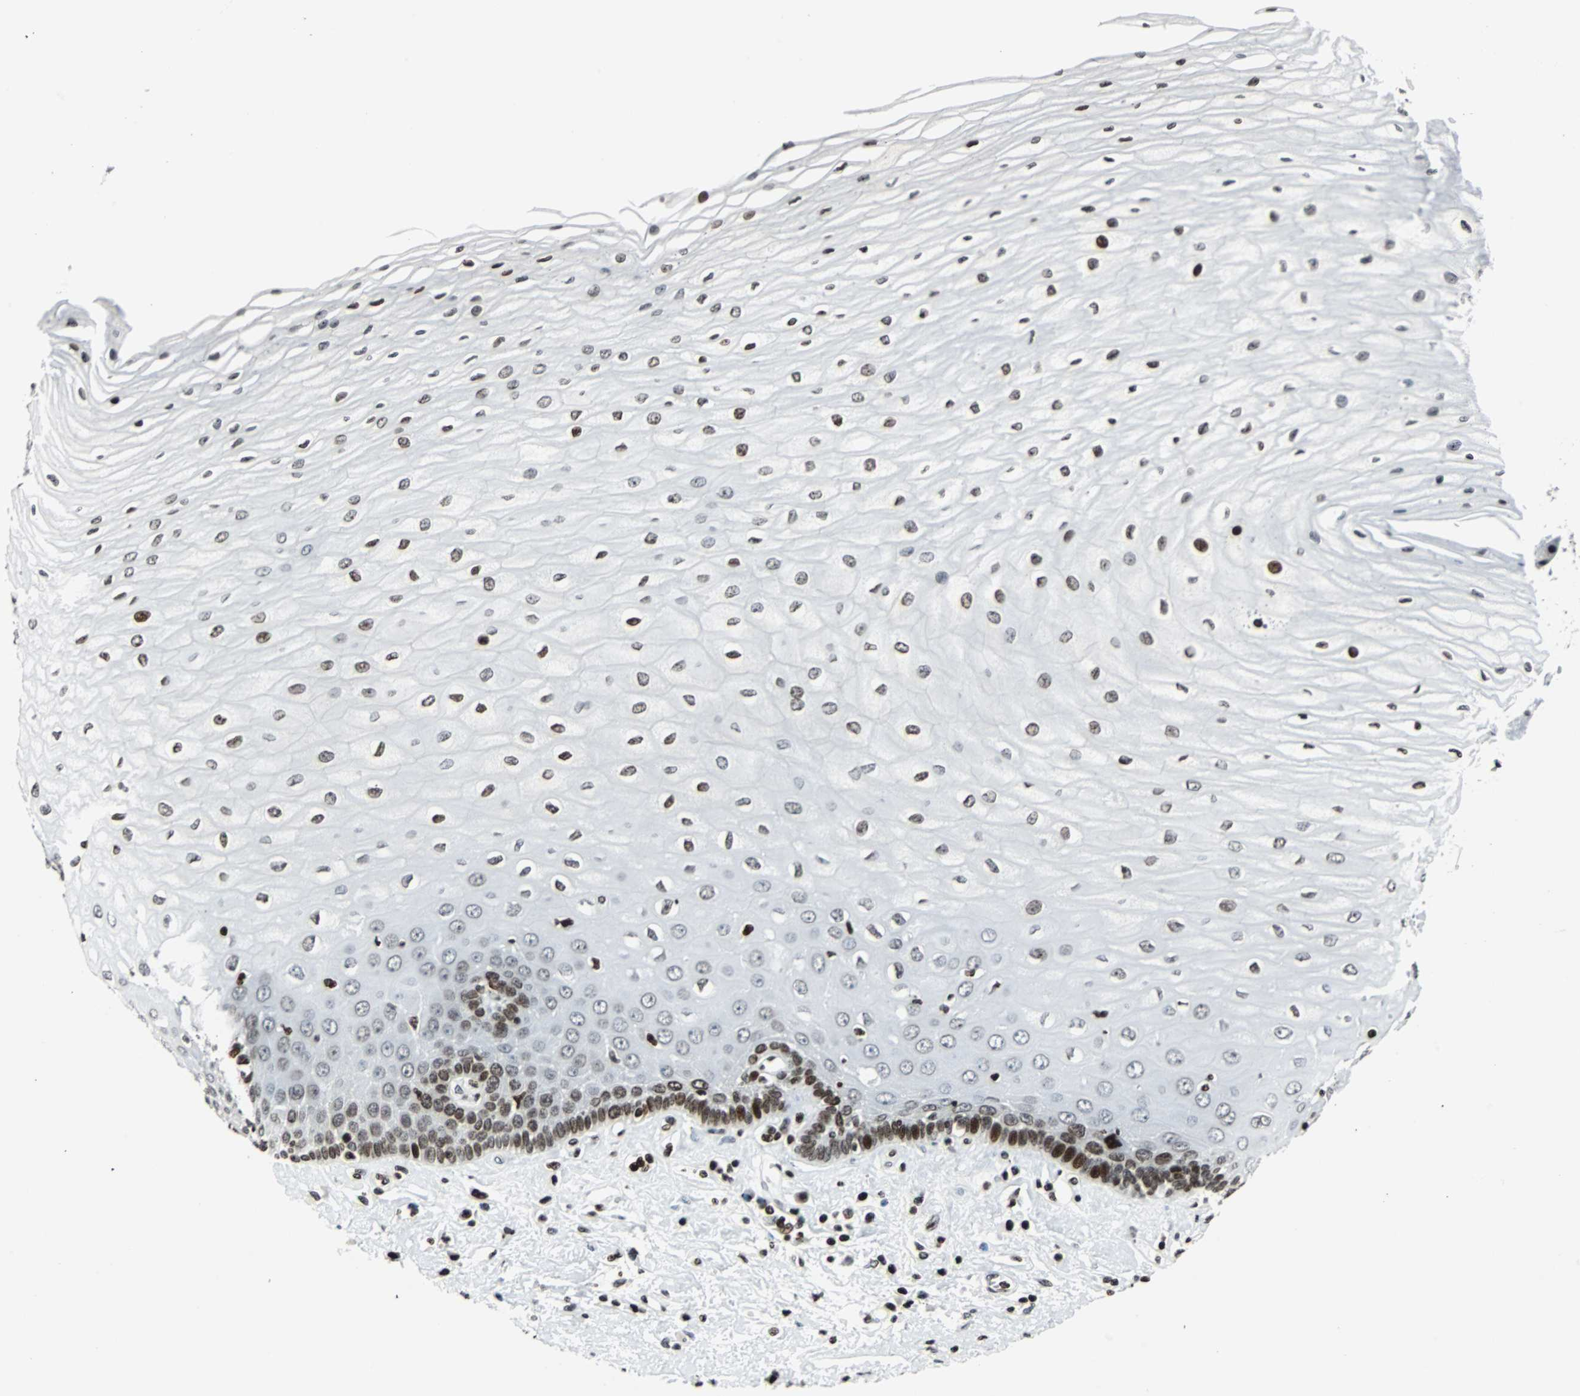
{"staining": {"intensity": "strong", "quantity": "25%-75%", "location": "nuclear"}, "tissue": "esophagus", "cell_type": "Squamous epithelial cells", "image_type": "normal", "snomed": [{"axis": "morphology", "description": "Normal tissue, NOS"}, {"axis": "morphology", "description": "Squamous cell carcinoma, NOS"}, {"axis": "topography", "description": "Esophagus"}], "caption": "IHC image of normal esophagus: human esophagus stained using IHC reveals high levels of strong protein expression localized specifically in the nuclear of squamous epithelial cells, appearing as a nuclear brown color.", "gene": "ZNF131", "patient": {"sex": "male", "age": 65}}